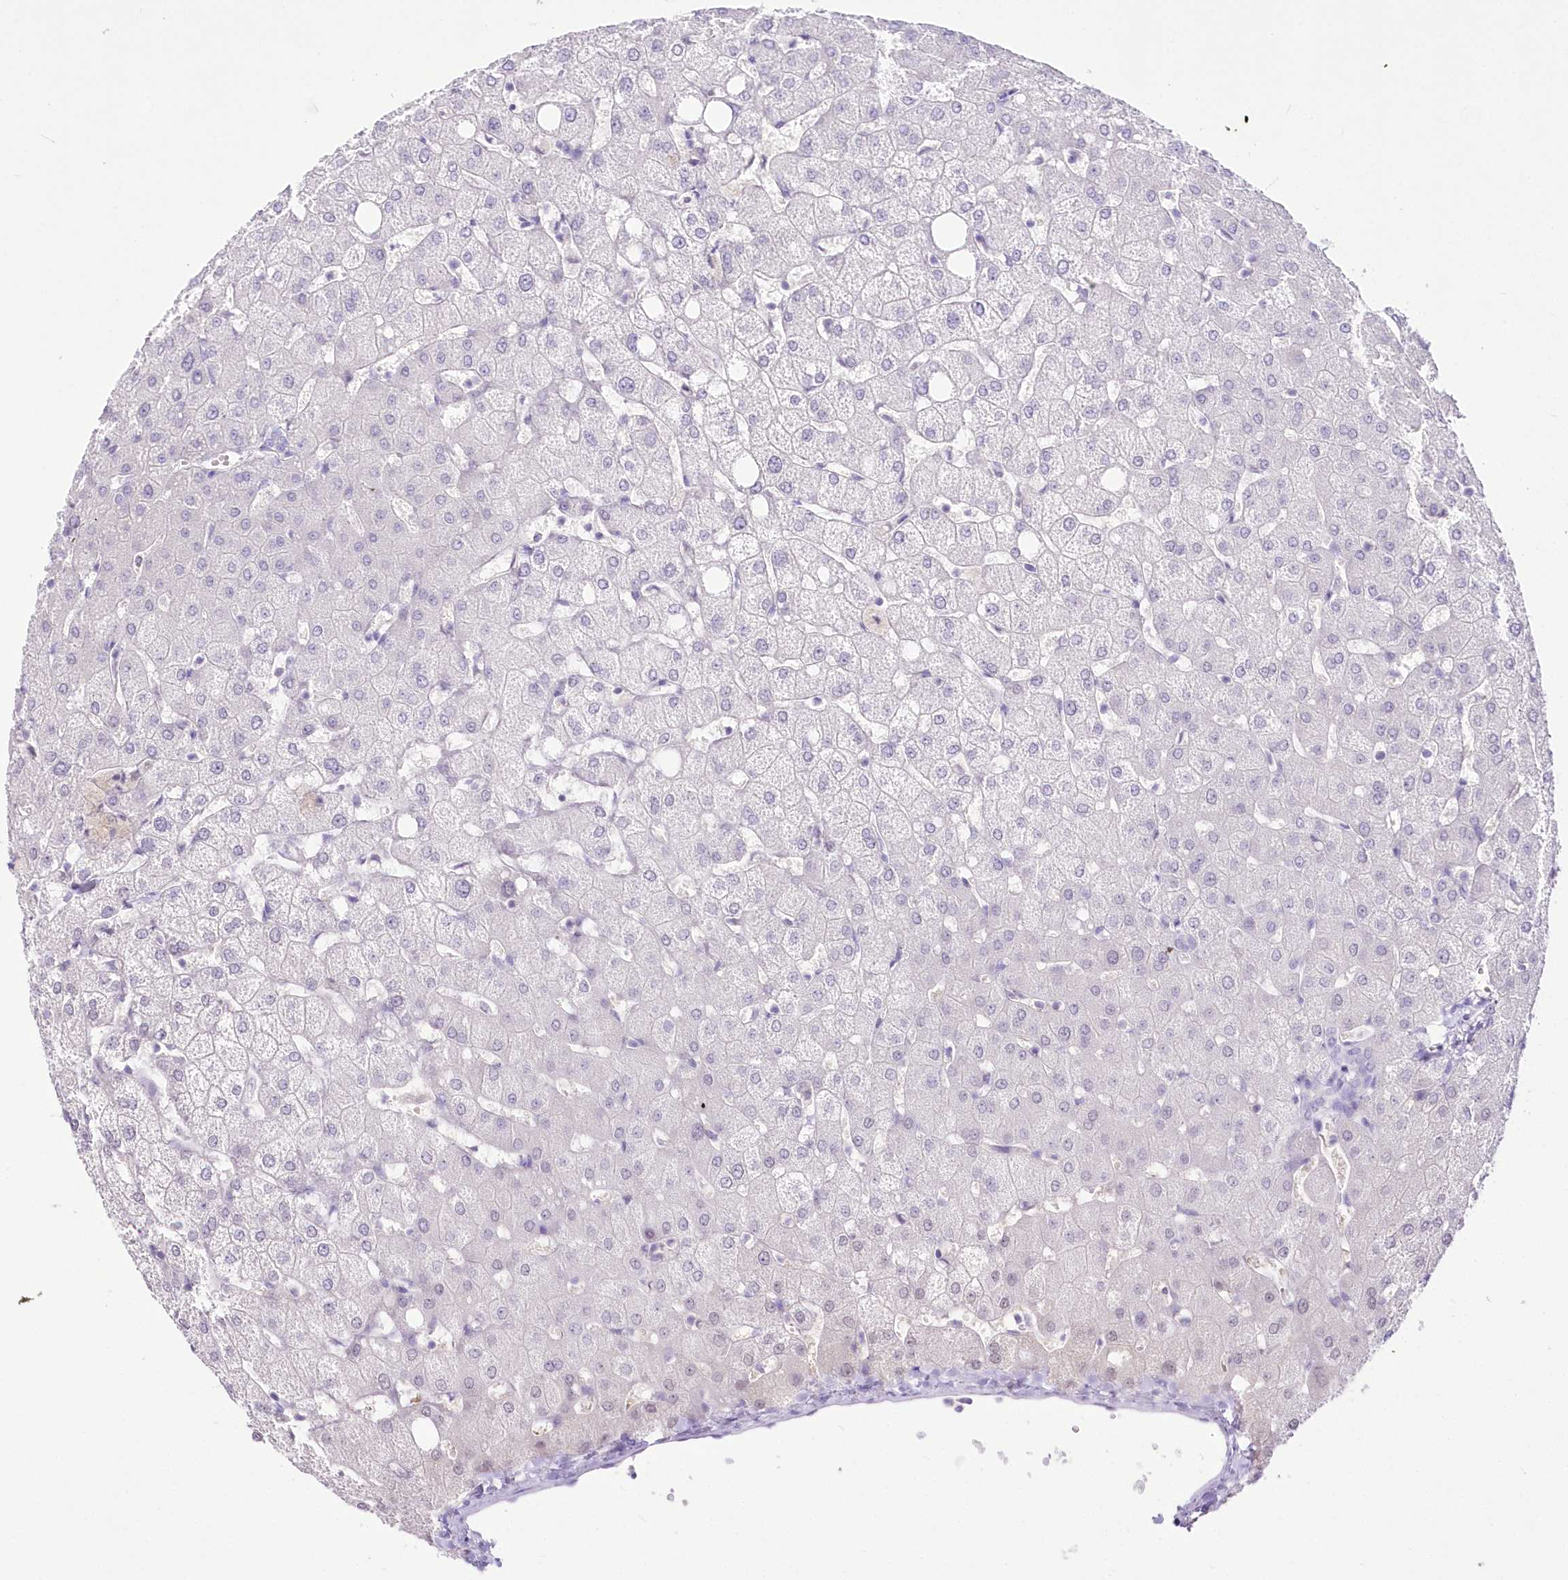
{"staining": {"intensity": "negative", "quantity": "none", "location": "none"}, "tissue": "liver", "cell_type": "Cholangiocytes", "image_type": "normal", "snomed": [{"axis": "morphology", "description": "Normal tissue, NOS"}, {"axis": "topography", "description": "Liver"}], "caption": "Cholangiocytes show no significant protein expression in unremarkable liver. (DAB IHC with hematoxylin counter stain).", "gene": "UBA6", "patient": {"sex": "female", "age": 54}}